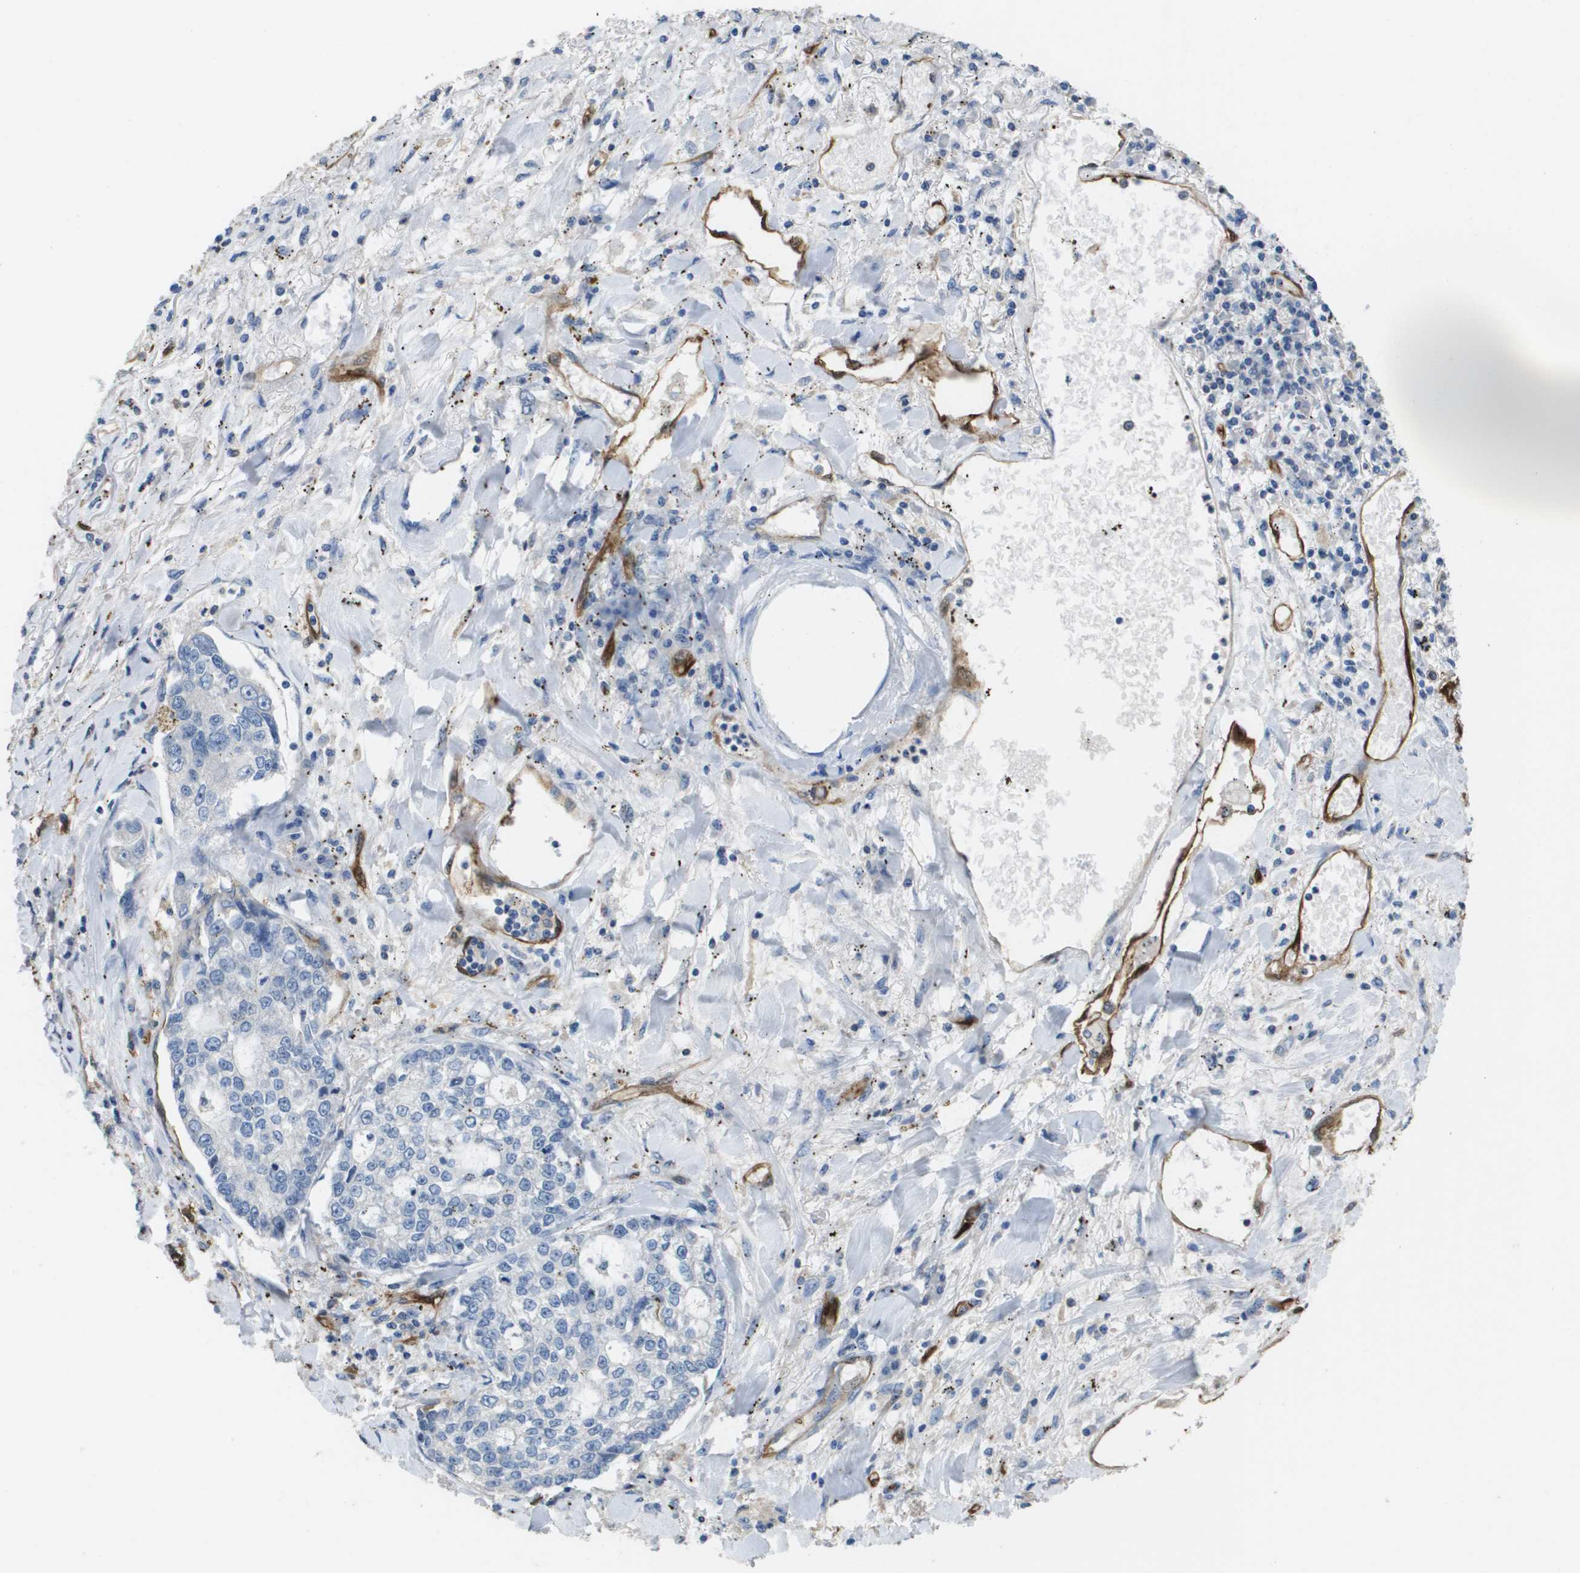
{"staining": {"intensity": "negative", "quantity": "none", "location": "none"}, "tissue": "lung cancer", "cell_type": "Tumor cells", "image_type": "cancer", "snomed": [{"axis": "morphology", "description": "Adenocarcinoma, NOS"}, {"axis": "topography", "description": "Lung"}], "caption": "This histopathology image is of lung adenocarcinoma stained with immunohistochemistry (IHC) to label a protein in brown with the nuclei are counter-stained blue. There is no staining in tumor cells.", "gene": "FABP5", "patient": {"sex": "male", "age": 49}}